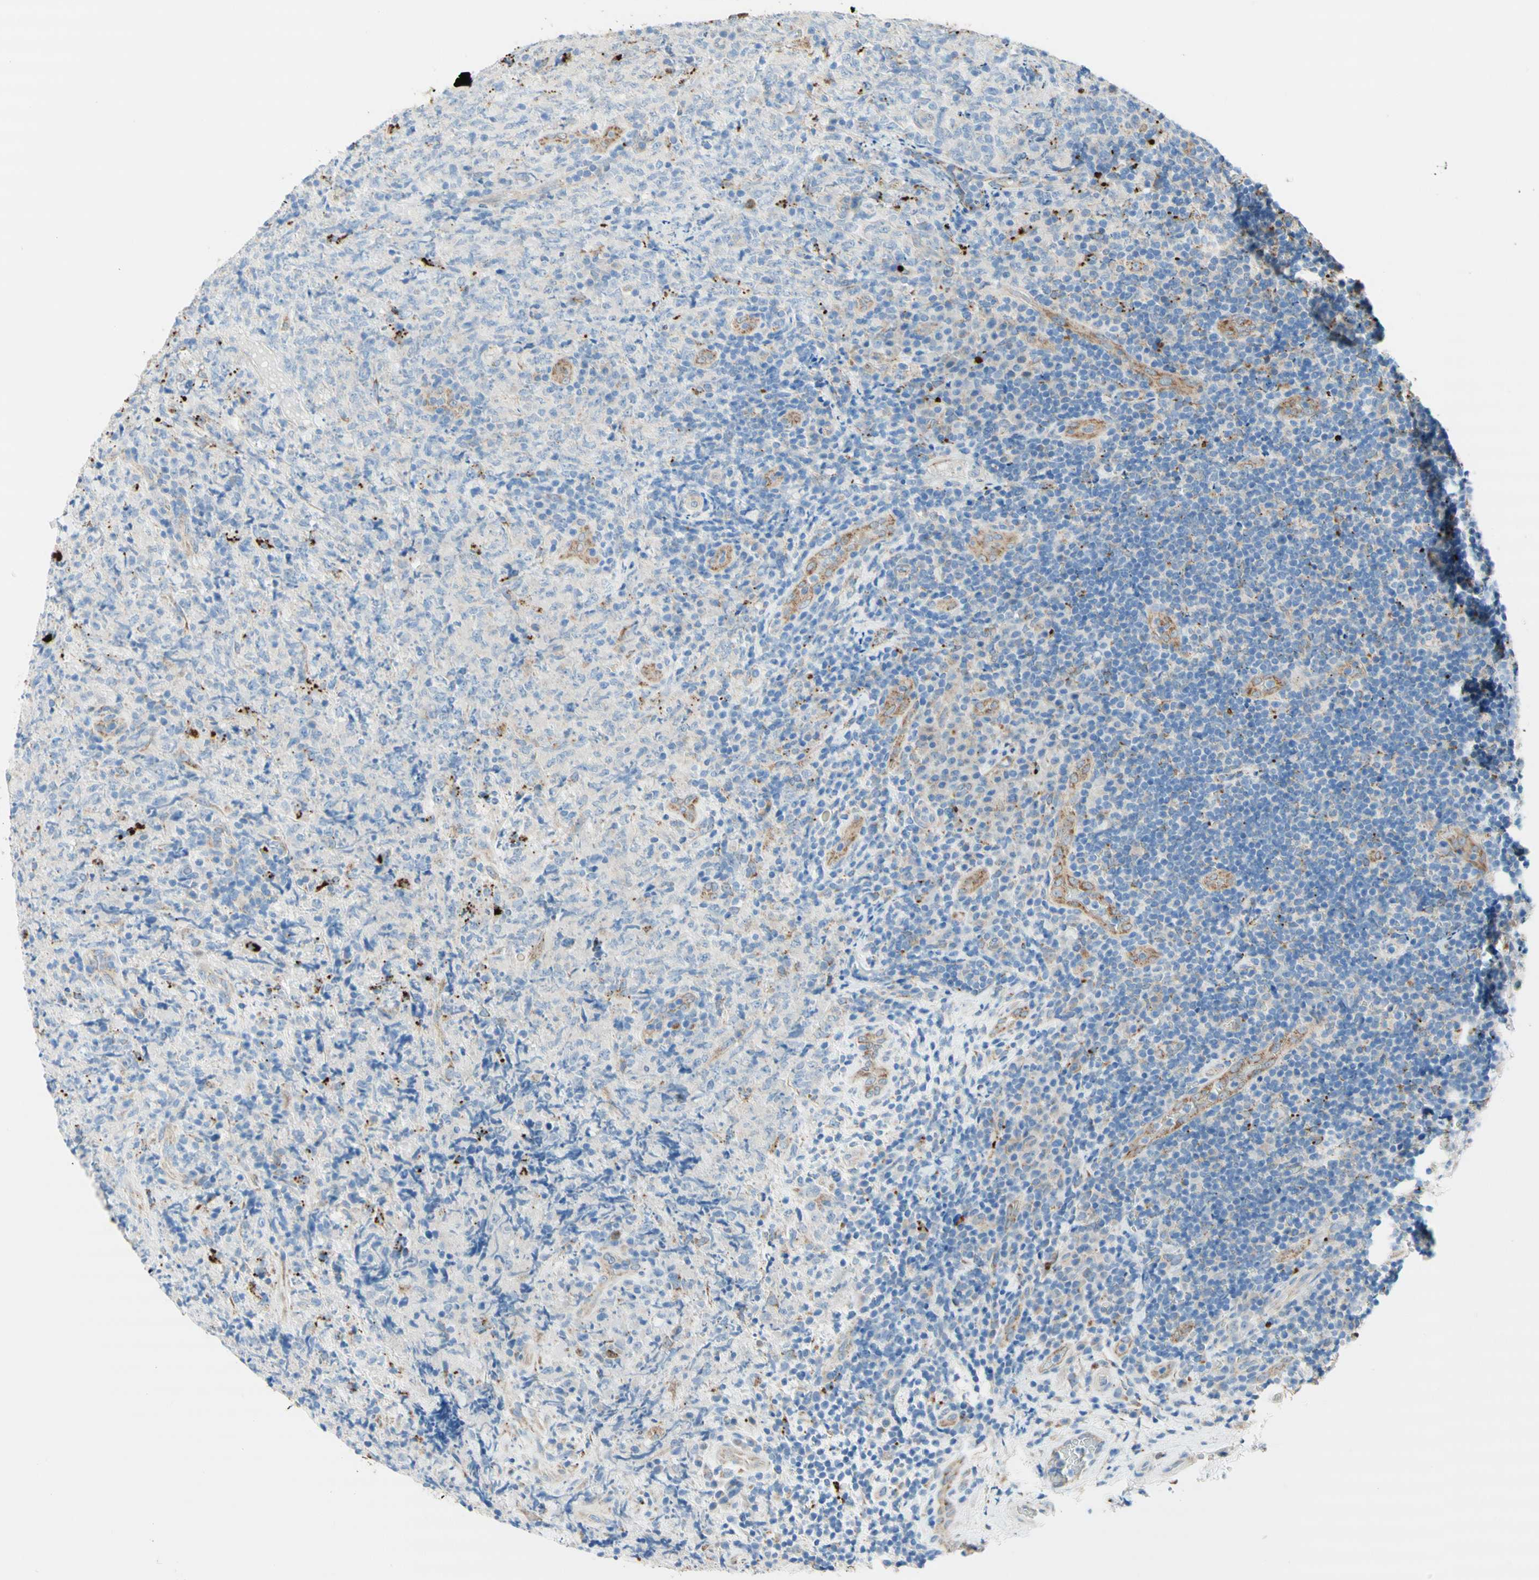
{"staining": {"intensity": "negative", "quantity": "none", "location": "none"}, "tissue": "lymphoma", "cell_type": "Tumor cells", "image_type": "cancer", "snomed": [{"axis": "morphology", "description": "Malignant lymphoma, non-Hodgkin's type, High grade"}, {"axis": "topography", "description": "Tonsil"}], "caption": "Immunohistochemical staining of human high-grade malignant lymphoma, non-Hodgkin's type exhibits no significant expression in tumor cells.", "gene": "URB2", "patient": {"sex": "female", "age": 36}}